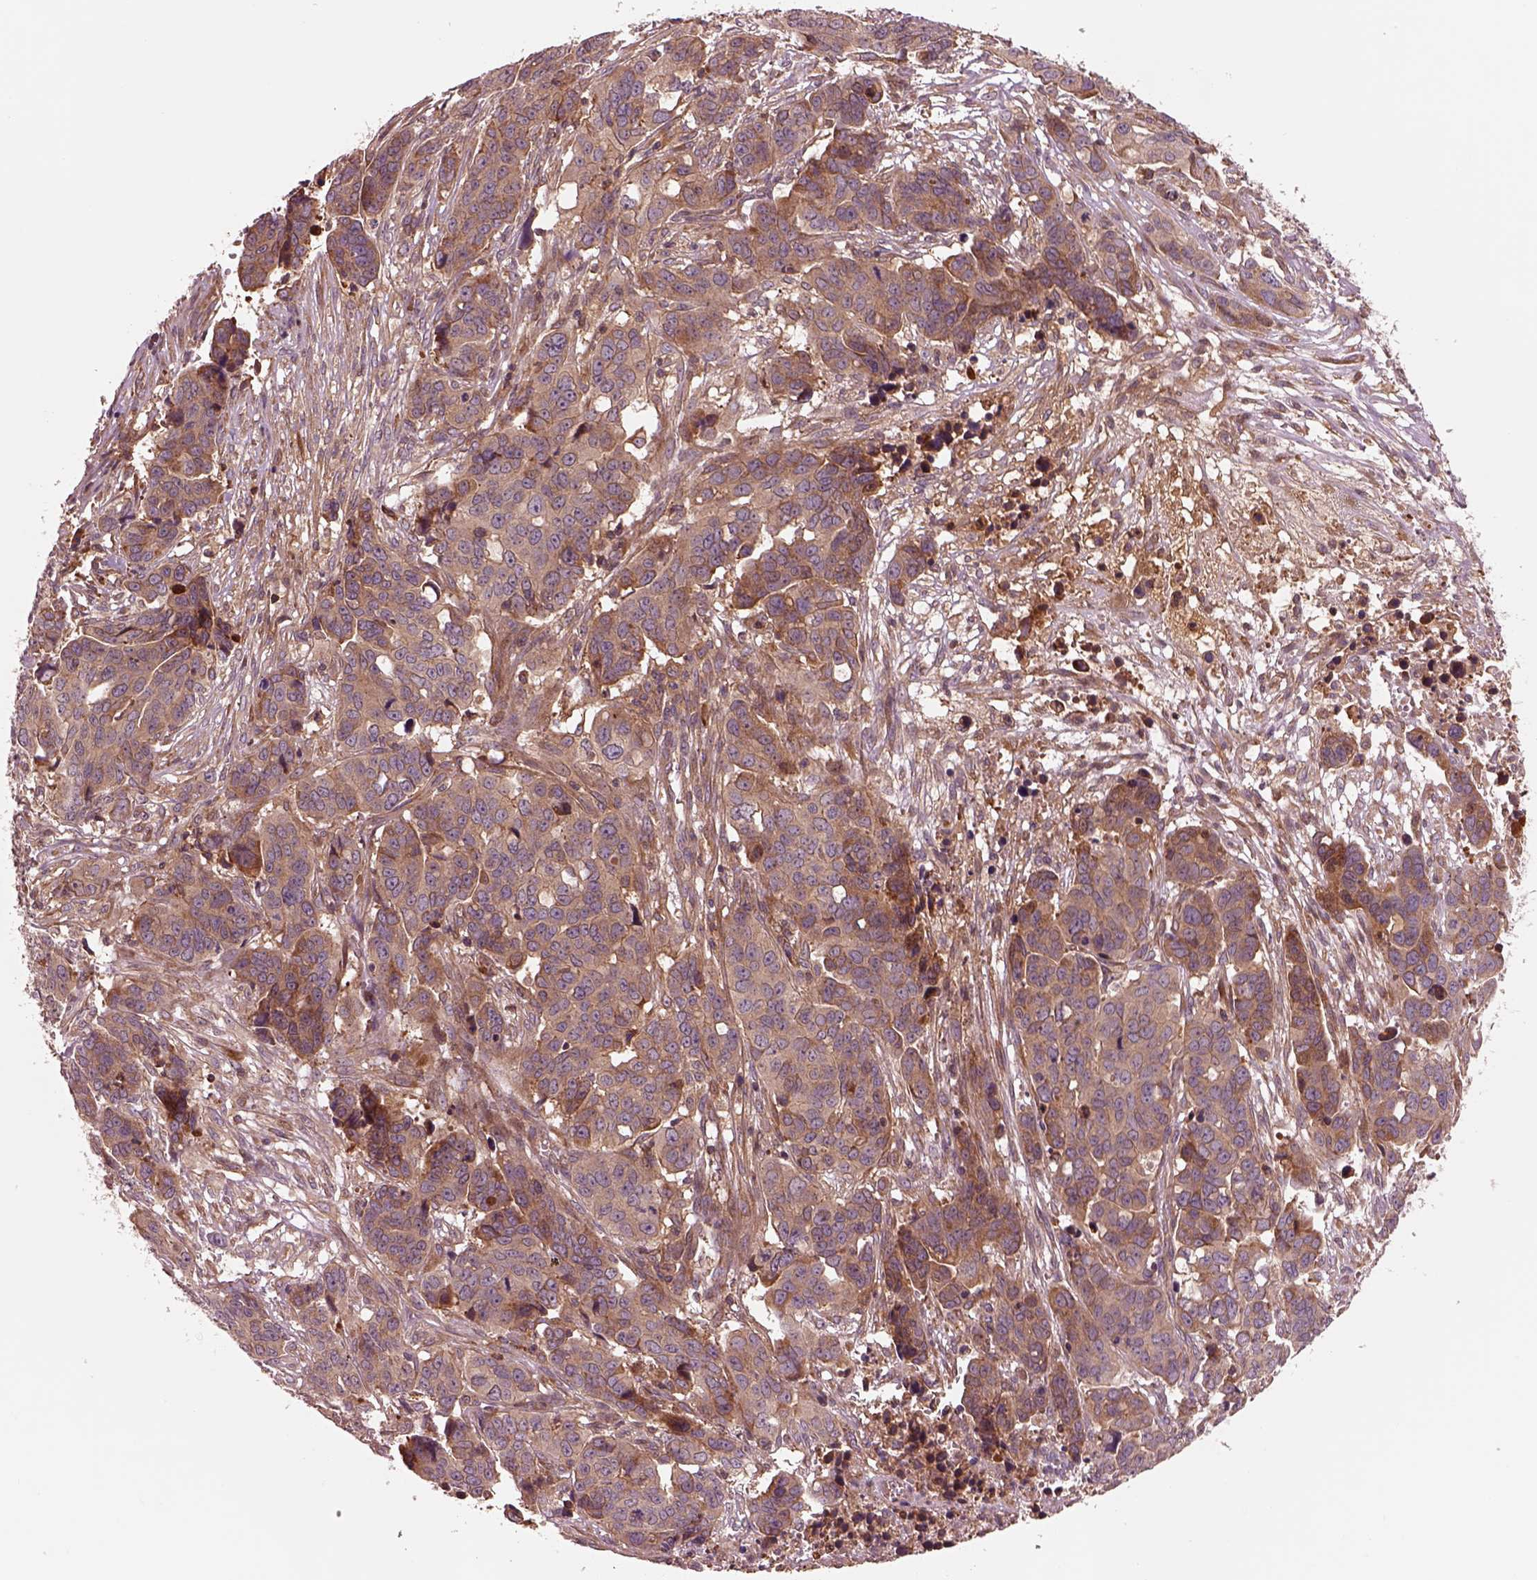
{"staining": {"intensity": "moderate", "quantity": "<25%", "location": "cytoplasmic/membranous"}, "tissue": "ovarian cancer", "cell_type": "Tumor cells", "image_type": "cancer", "snomed": [{"axis": "morphology", "description": "Carcinoma, endometroid"}, {"axis": "topography", "description": "Ovary"}], "caption": "This photomicrograph displays immunohistochemistry (IHC) staining of human ovarian cancer (endometroid carcinoma), with low moderate cytoplasmic/membranous positivity in approximately <25% of tumor cells.", "gene": "ASCC2", "patient": {"sex": "female", "age": 78}}